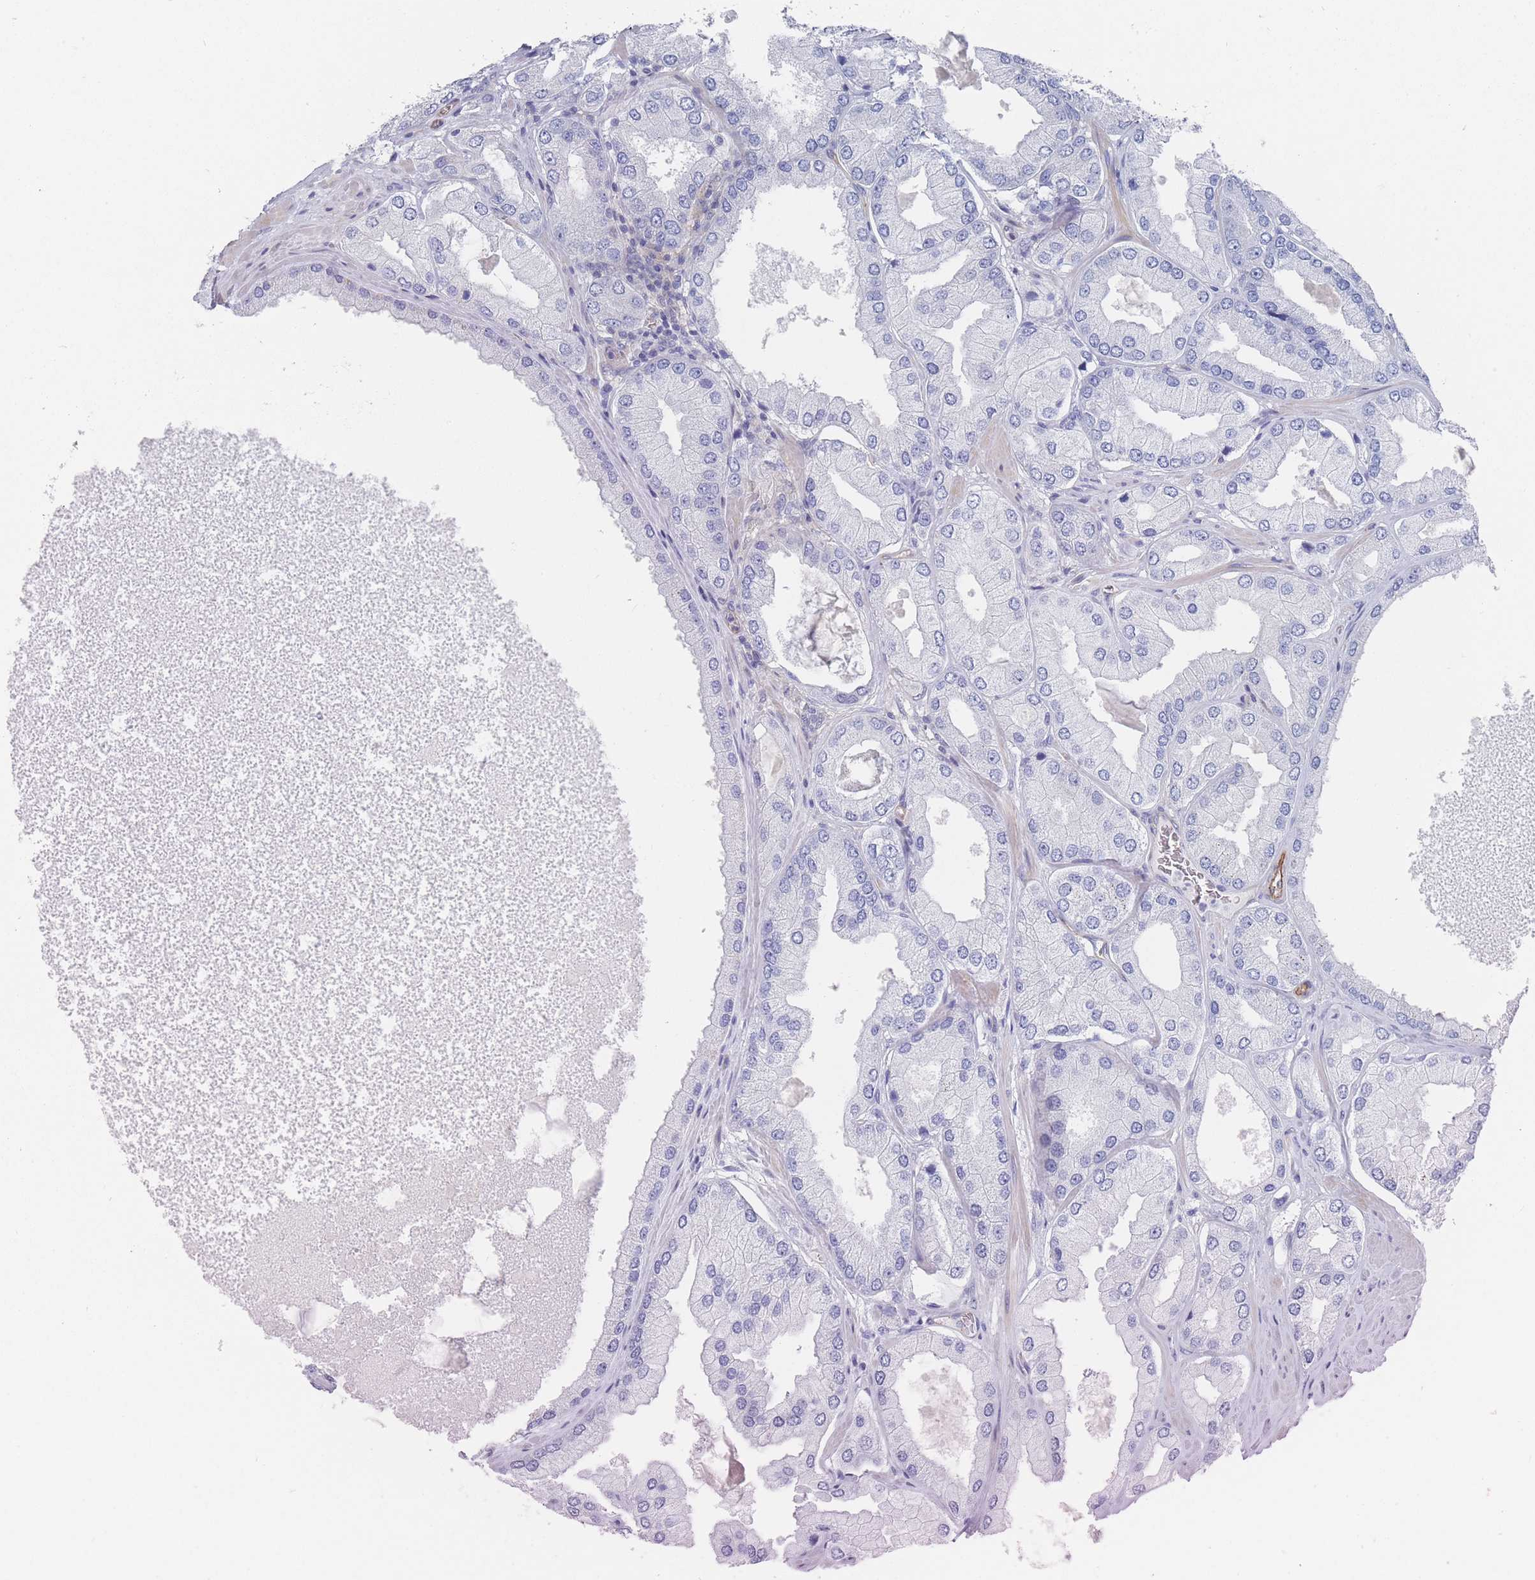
{"staining": {"intensity": "negative", "quantity": "none", "location": "none"}, "tissue": "prostate cancer", "cell_type": "Tumor cells", "image_type": "cancer", "snomed": [{"axis": "morphology", "description": "Adenocarcinoma, Low grade"}, {"axis": "topography", "description": "Prostate"}], "caption": "Image shows no significant protein positivity in tumor cells of prostate low-grade adenocarcinoma.", "gene": "G6PC1", "patient": {"sex": "male", "age": 42}}